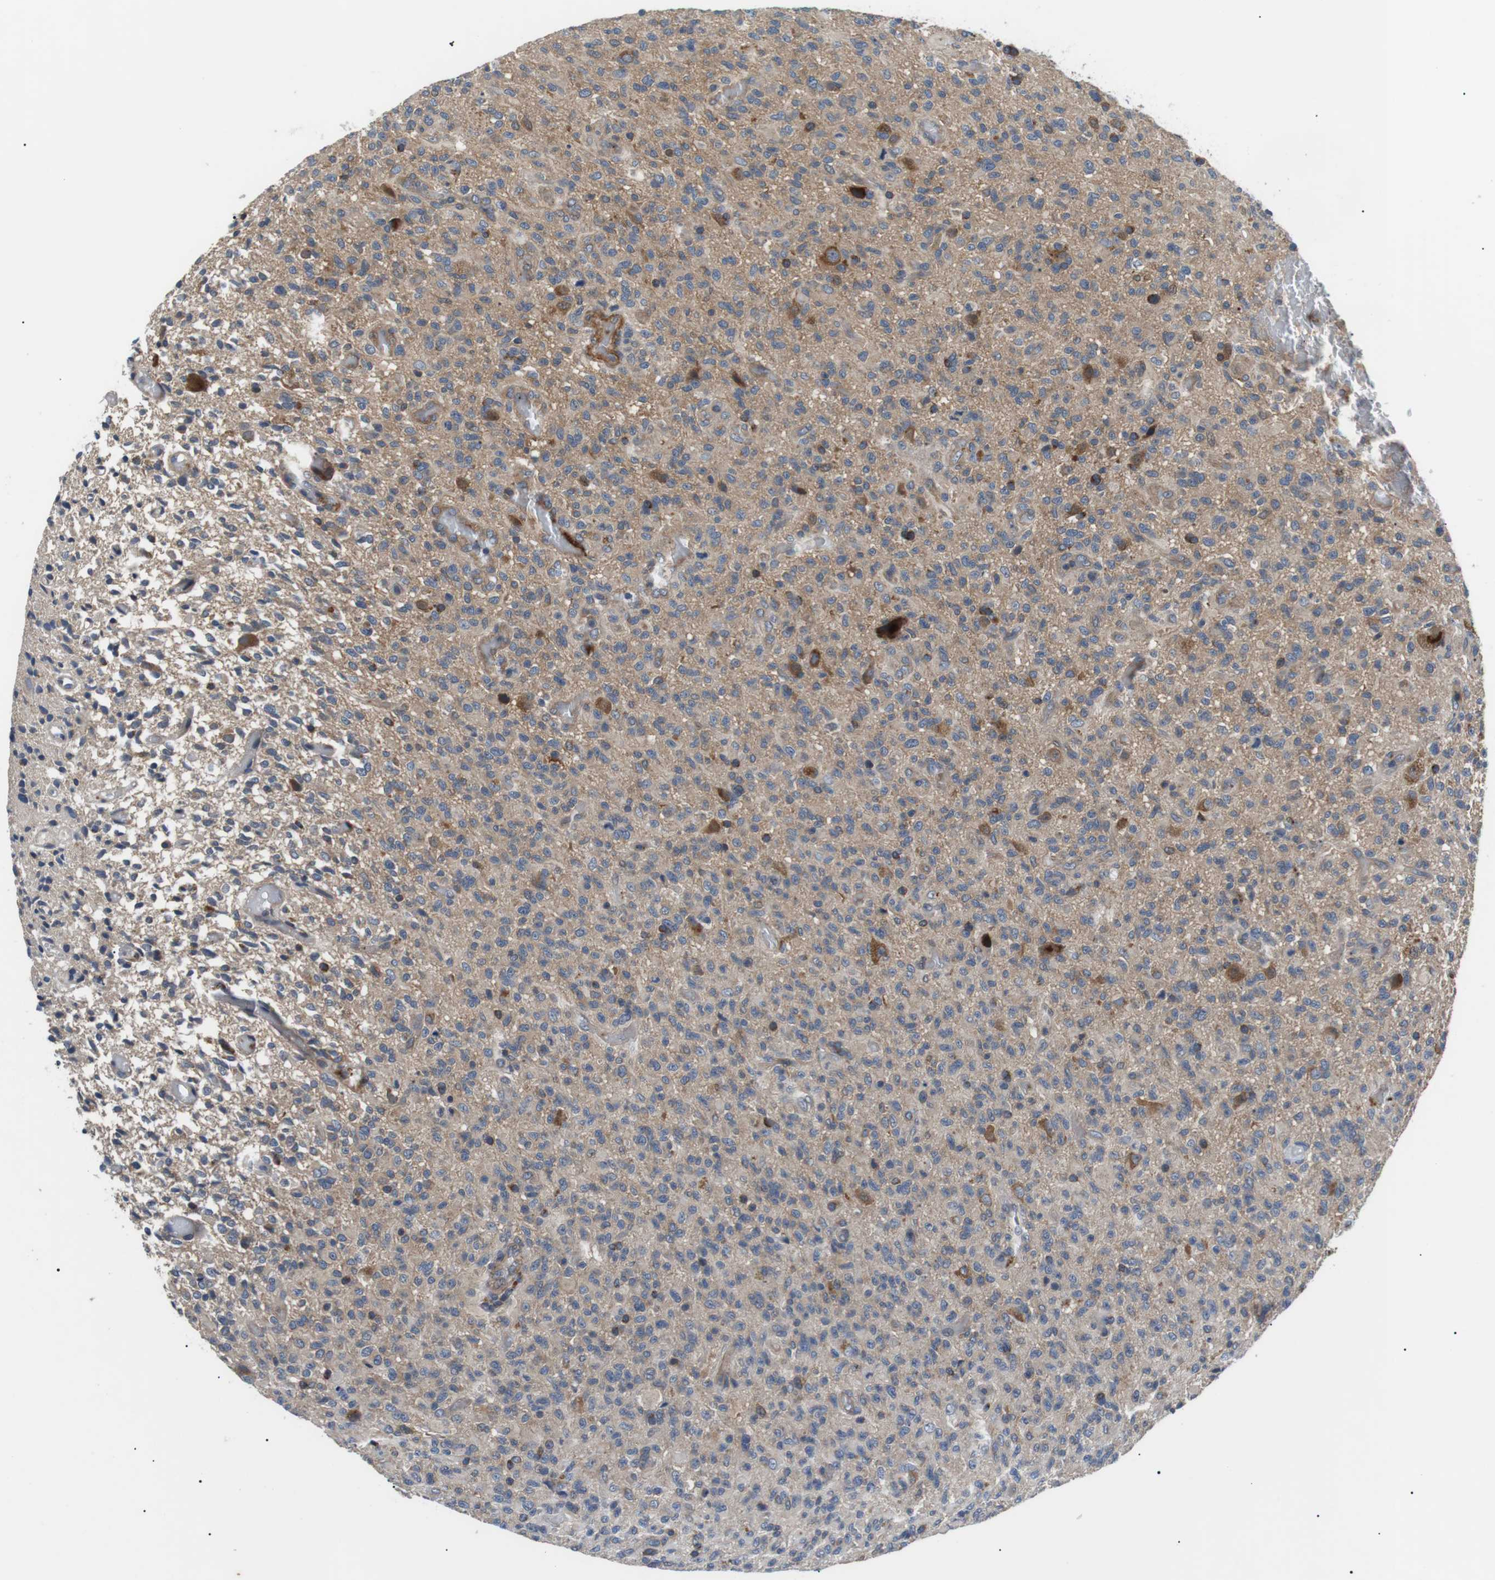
{"staining": {"intensity": "moderate", "quantity": "25%-75%", "location": "cytoplasmic/membranous"}, "tissue": "glioma", "cell_type": "Tumor cells", "image_type": "cancer", "snomed": [{"axis": "morphology", "description": "Glioma, malignant, High grade"}, {"axis": "topography", "description": "Brain"}], "caption": "IHC image of high-grade glioma (malignant) stained for a protein (brown), which shows medium levels of moderate cytoplasmic/membranous expression in about 25%-75% of tumor cells.", "gene": "DIPK1A", "patient": {"sex": "male", "age": 71}}